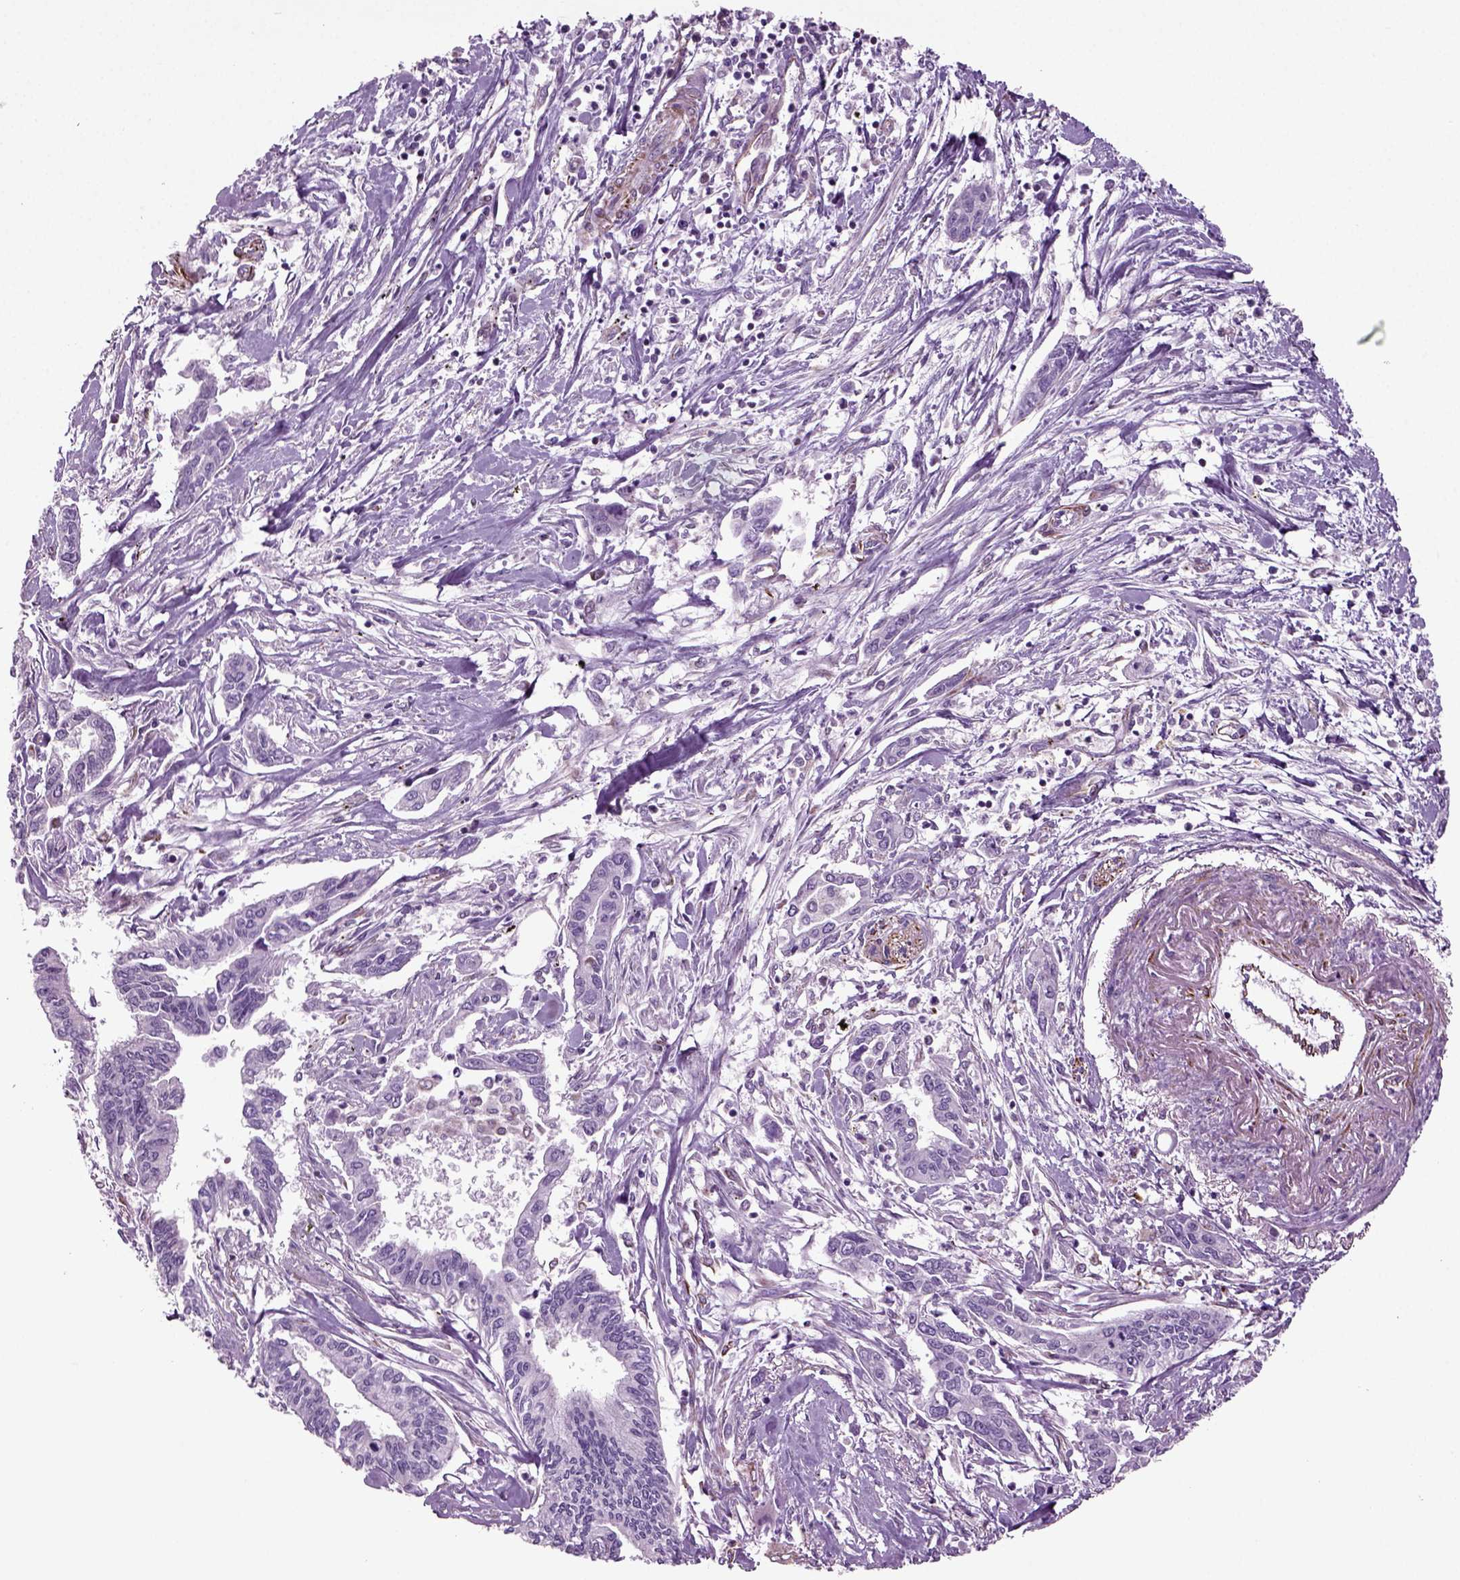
{"staining": {"intensity": "negative", "quantity": "none", "location": "none"}, "tissue": "pancreatic cancer", "cell_type": "Tumor cells", "image_type": "cancer", "snomed": [{"axis": "morphology", "description": "Adenocarcinoma, NOS"}, {"axis": "topography", "description": "Pancreas"}], "caption": "Tumor cells show no significant protein positivity in pancreatic adenocarcinoma.", "gene": "ACER3", "patient": {"sex": "male", "age": 60}}